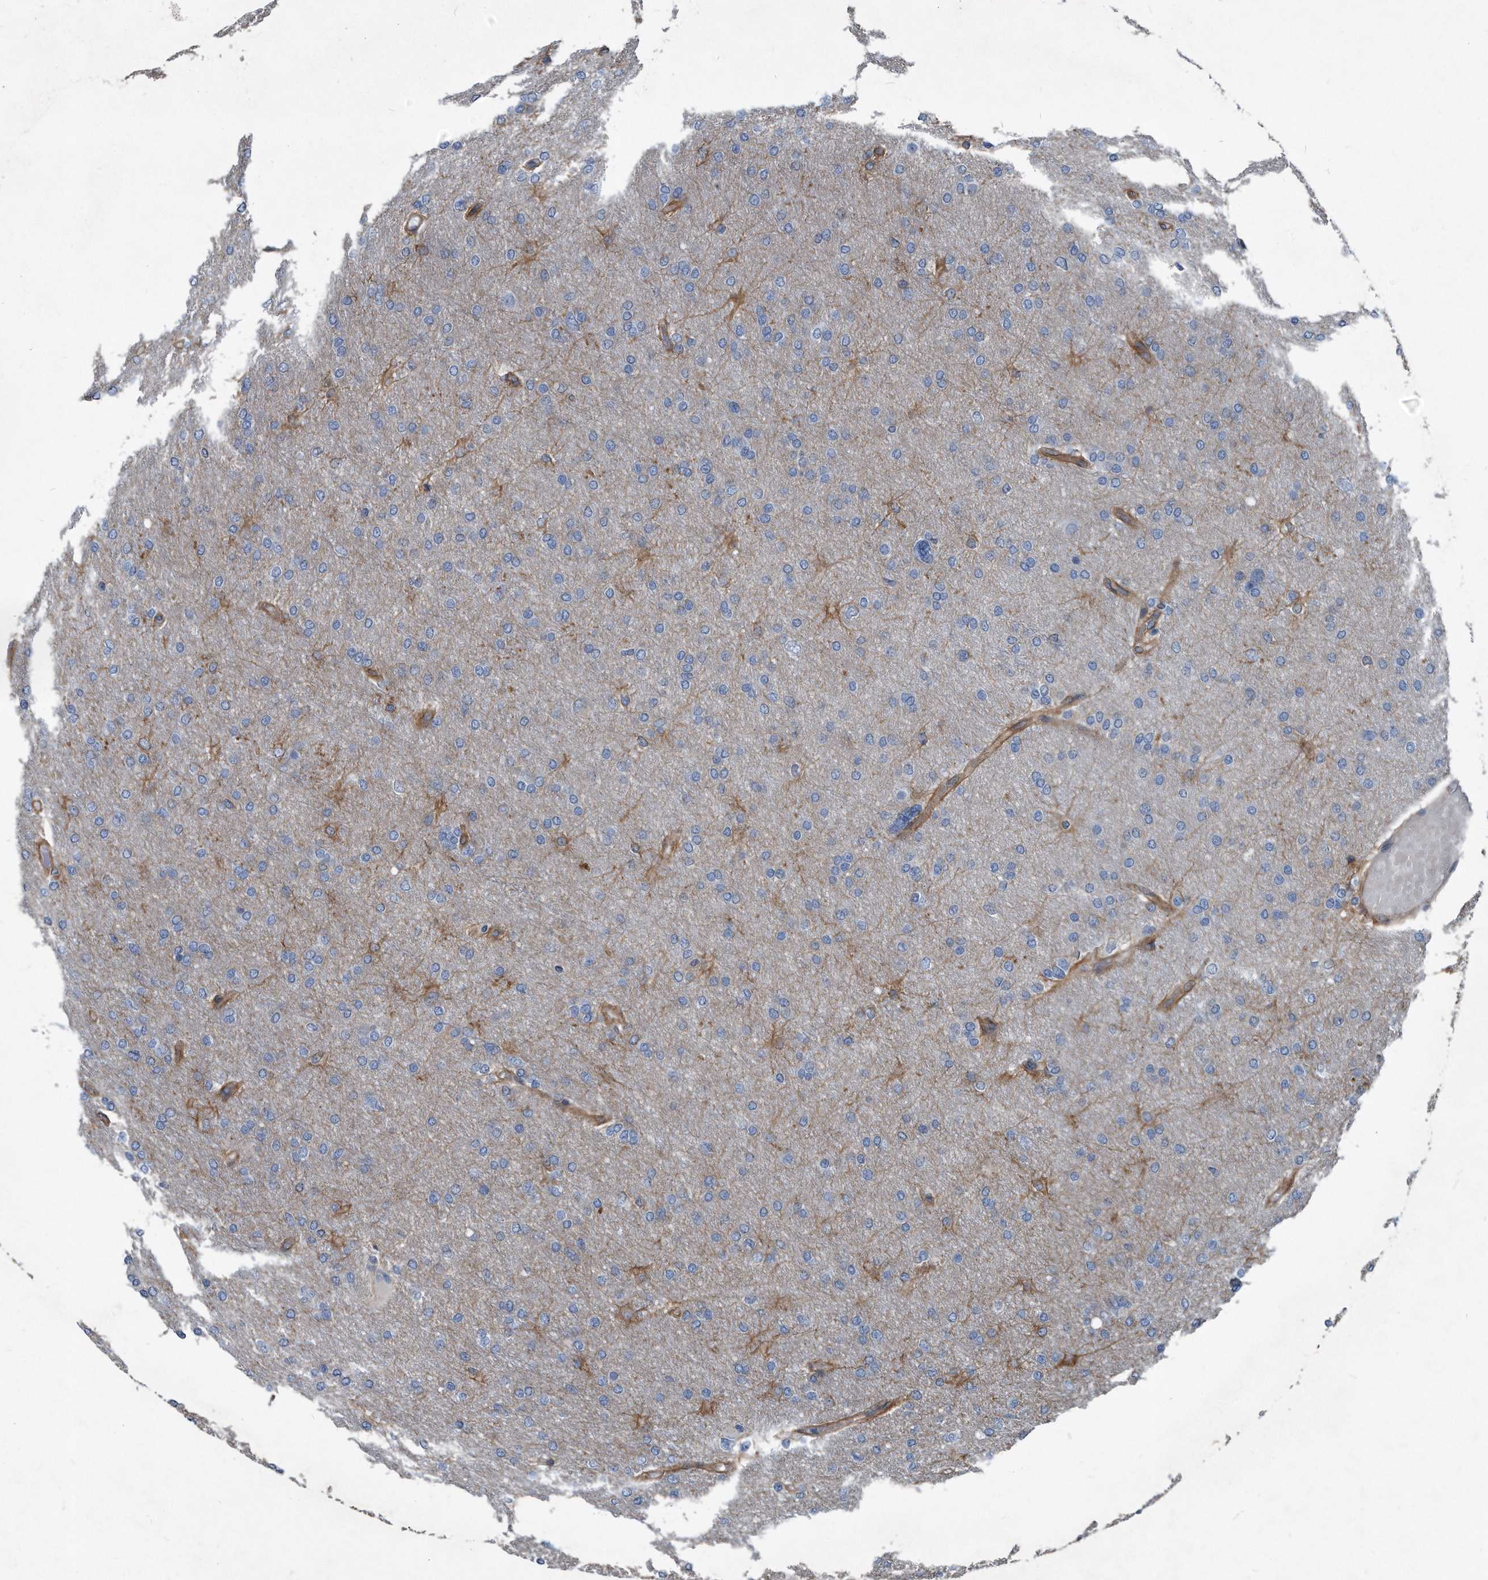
{"staining": {"intensity": "negative", "quantity": "none", "location": "none"}, "tissue": "glioma", "cell_type": "Tumor cells", "image_type": "cancer", "snomed": [{"axis": "morphology", "description": "Glioma, malignant, High grade"}, {"axis": "topography", "description": "Cerebral cortex"}], "caption": "DAB immunohistochemical staining of high-grade glioma (malignant) exhibits no significant staining in tumor cells. (DAB (3,3'-diaminobenzidine) IHC visualized using brightfield microscopy, high magnification).", "gene": "PLEC", "patient": {"sex": "female", "age": 36}}